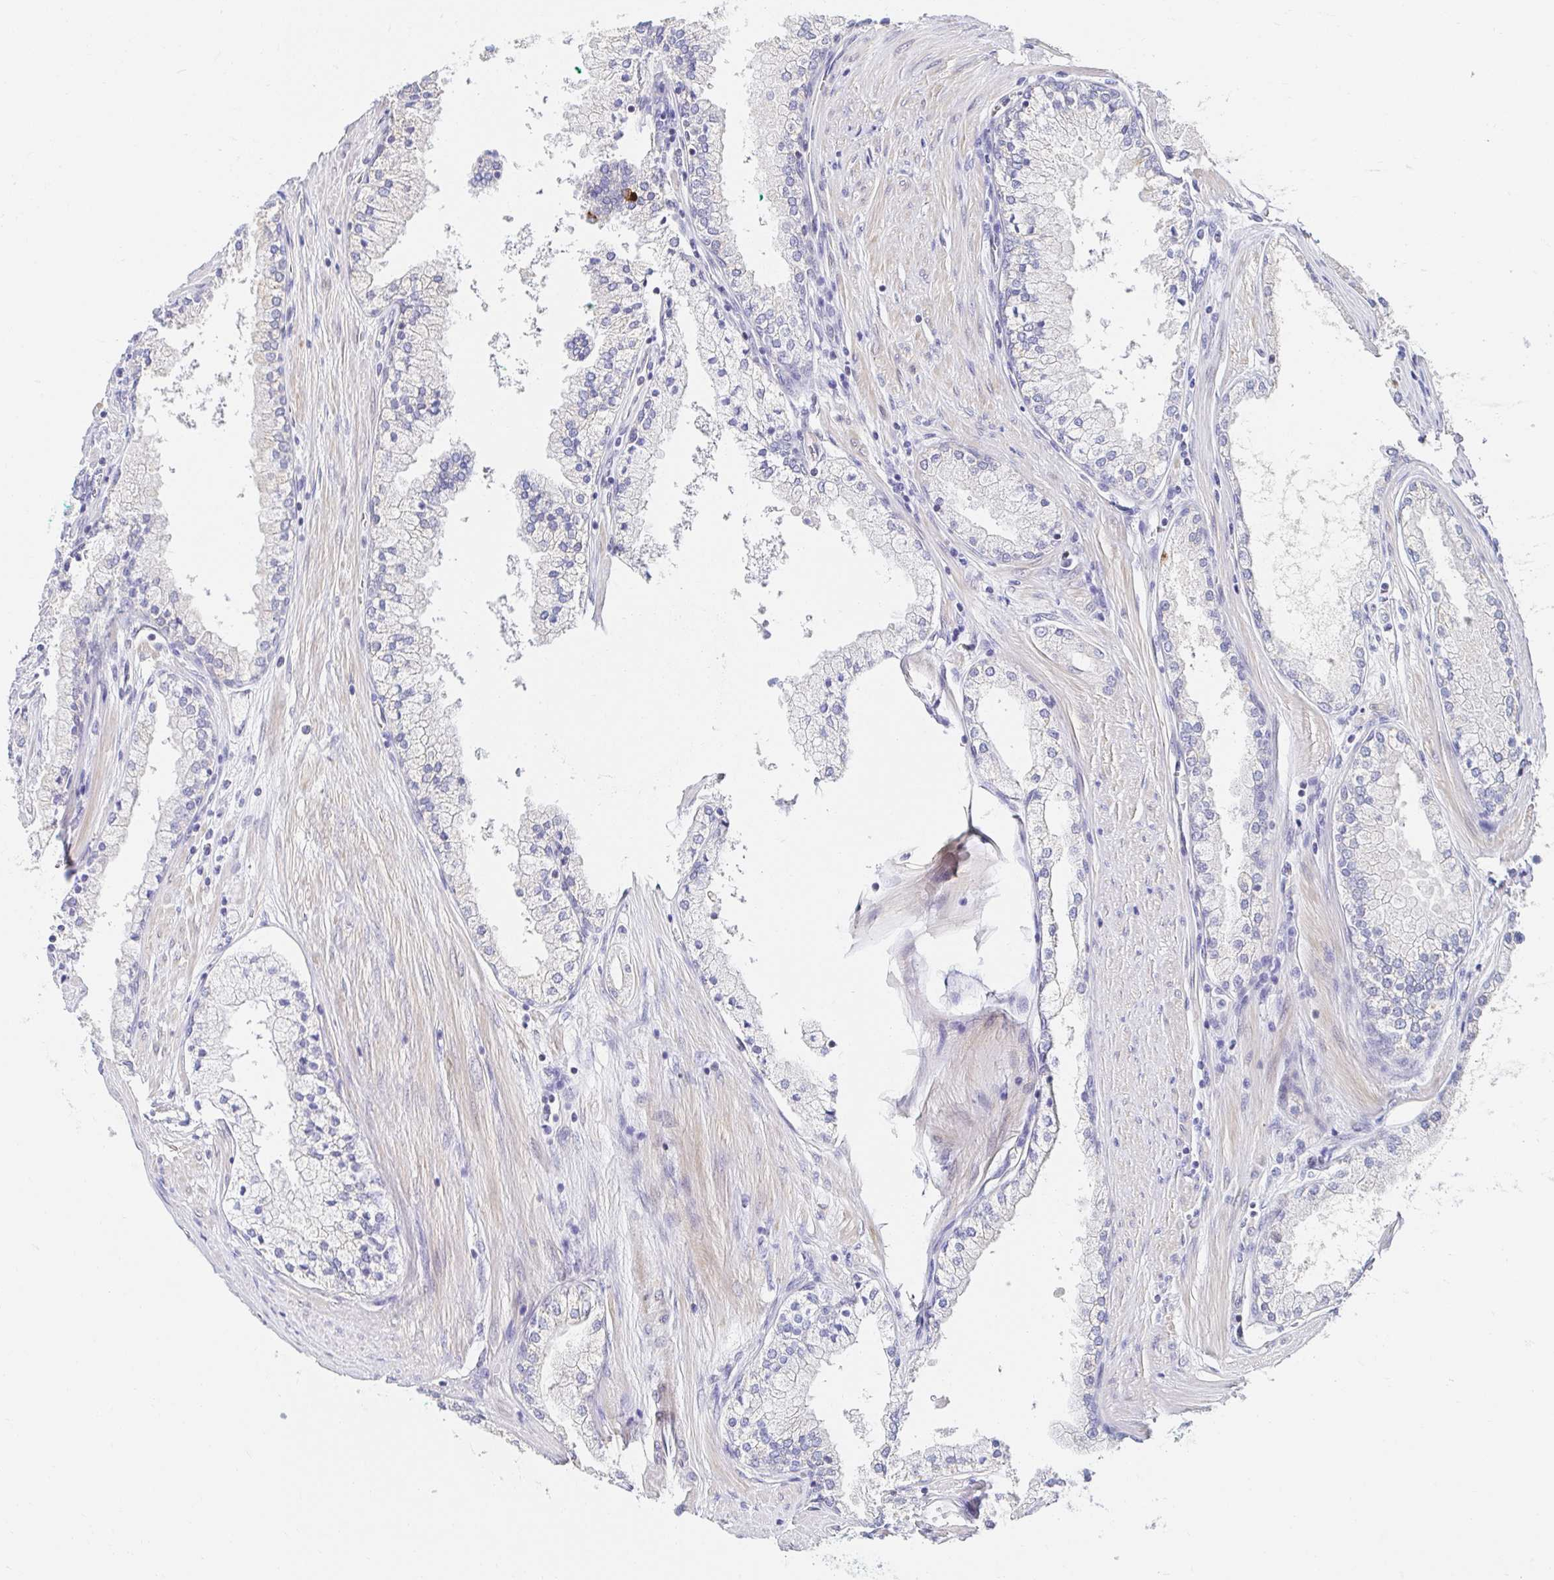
{"staining": {"intensity": "negative", "quantity": "none", "location": "none"}, "tissue": "prostate cancer", "cell_type": "Tumor cells", "image_type": "cancer", "snomed": [{"axis": "morphology", "description": "Adenocarcinoma, High grade"}, {"axis": "topography", "description": "Prostate"}], "caption": "Immunohistochemistry of prostate cancer (high-grade adenocarcinoma) reveals no expression in tumor cells.", "gene": "AKAP14", "patient": {"sex": "male", "age": 66}}